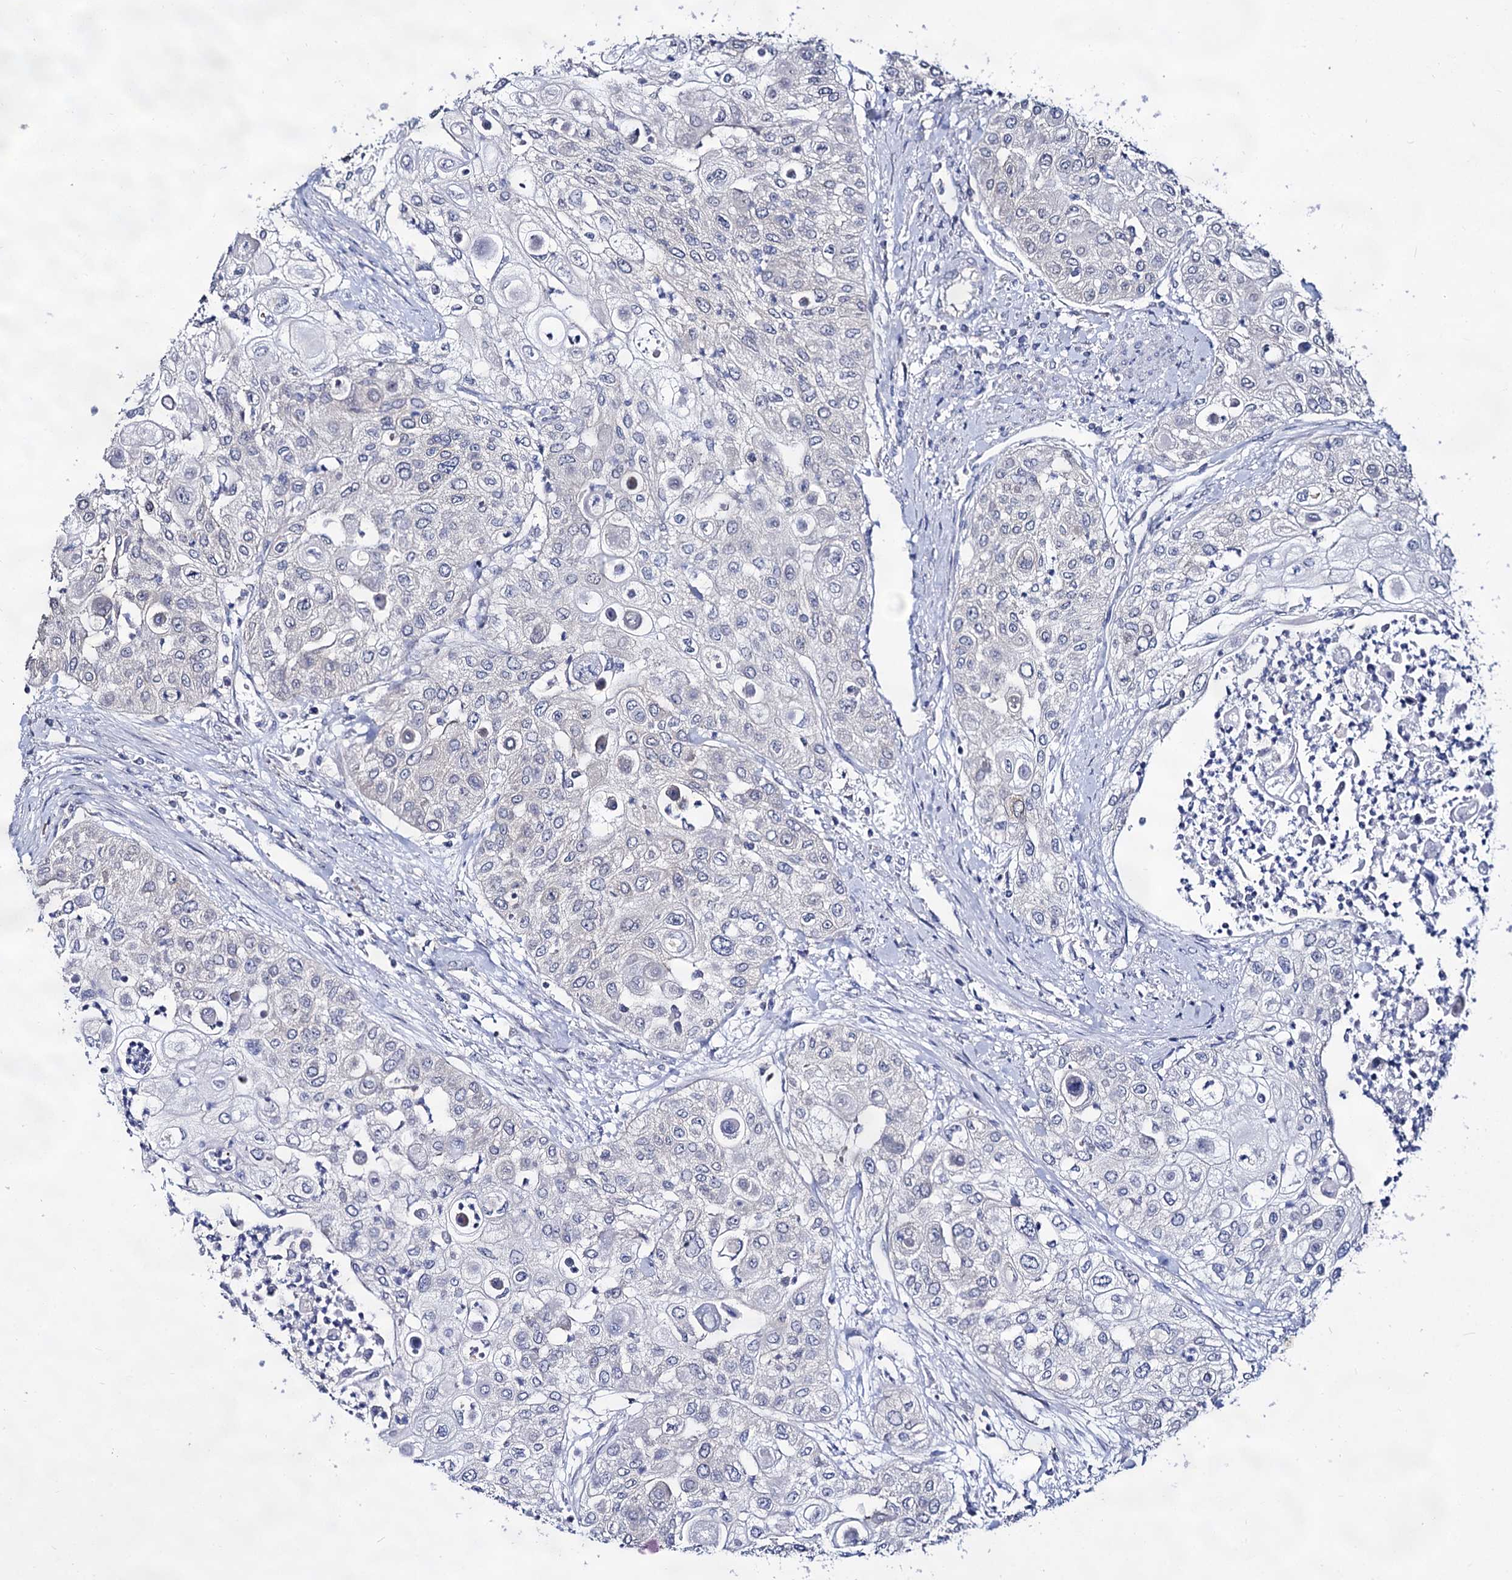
{"staining": {"intensity": "negative", "quantity": "none", "location": "none"}, "tissue": "urothelial cancer", "cell_type": "Tumor cells", "image_type": "cancer", "snomed": [{"axis": "morphology", "description": "Urothelial carcinoma, High grade"}, {"axis": "topography", "description": "Urinary bladder"}], "caption": "Immunohistochemical staining of high-grade urothelial carcinoma demonstrates no significant expression in tumor cells.", "gene": "ARFIP2", "patient": {"sex": "female", "age": 79}}